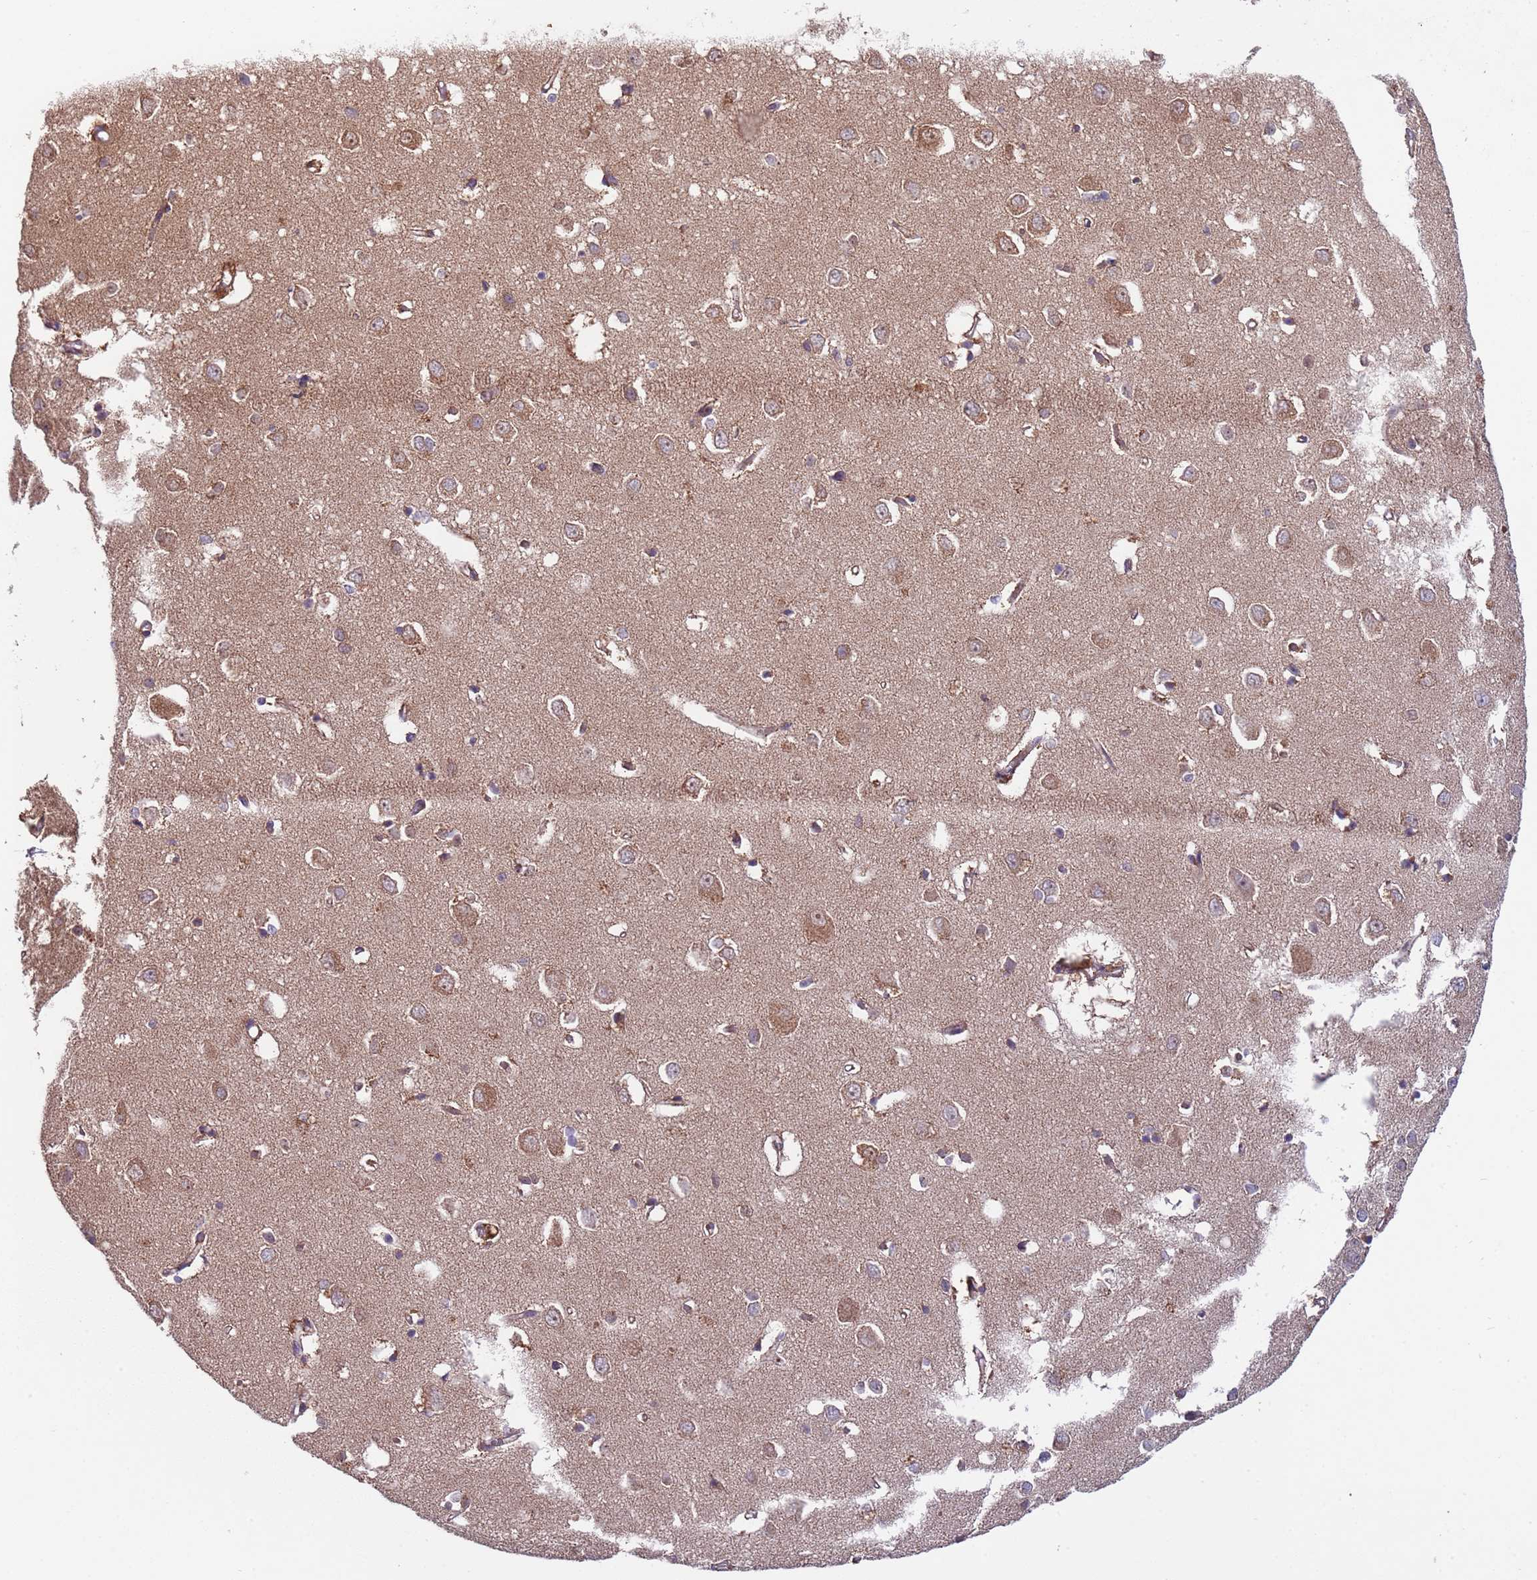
{"staining": {"intensity": "moderate", "quantity": ">75%", "location": "cytoplasmic/membranous"}, "tissue": "cerebral cortex", "cell_type": "Endothelial cells", "image_type": "normal", "snomed": [{"axis": "morphology", "description": "Normal tissue, NOS"}, {"axis": "topography", "description": "Cerebral cortex"}], "caption": "An IHC histopathology image of normal tissue is shown. Protein staining in brown highlights moderate cytoplasmic/membranous positivity in cerebral cortex within endothelial cells.", "gene": "ACAD8", "patient": {"sex": "female", "age": 64}}